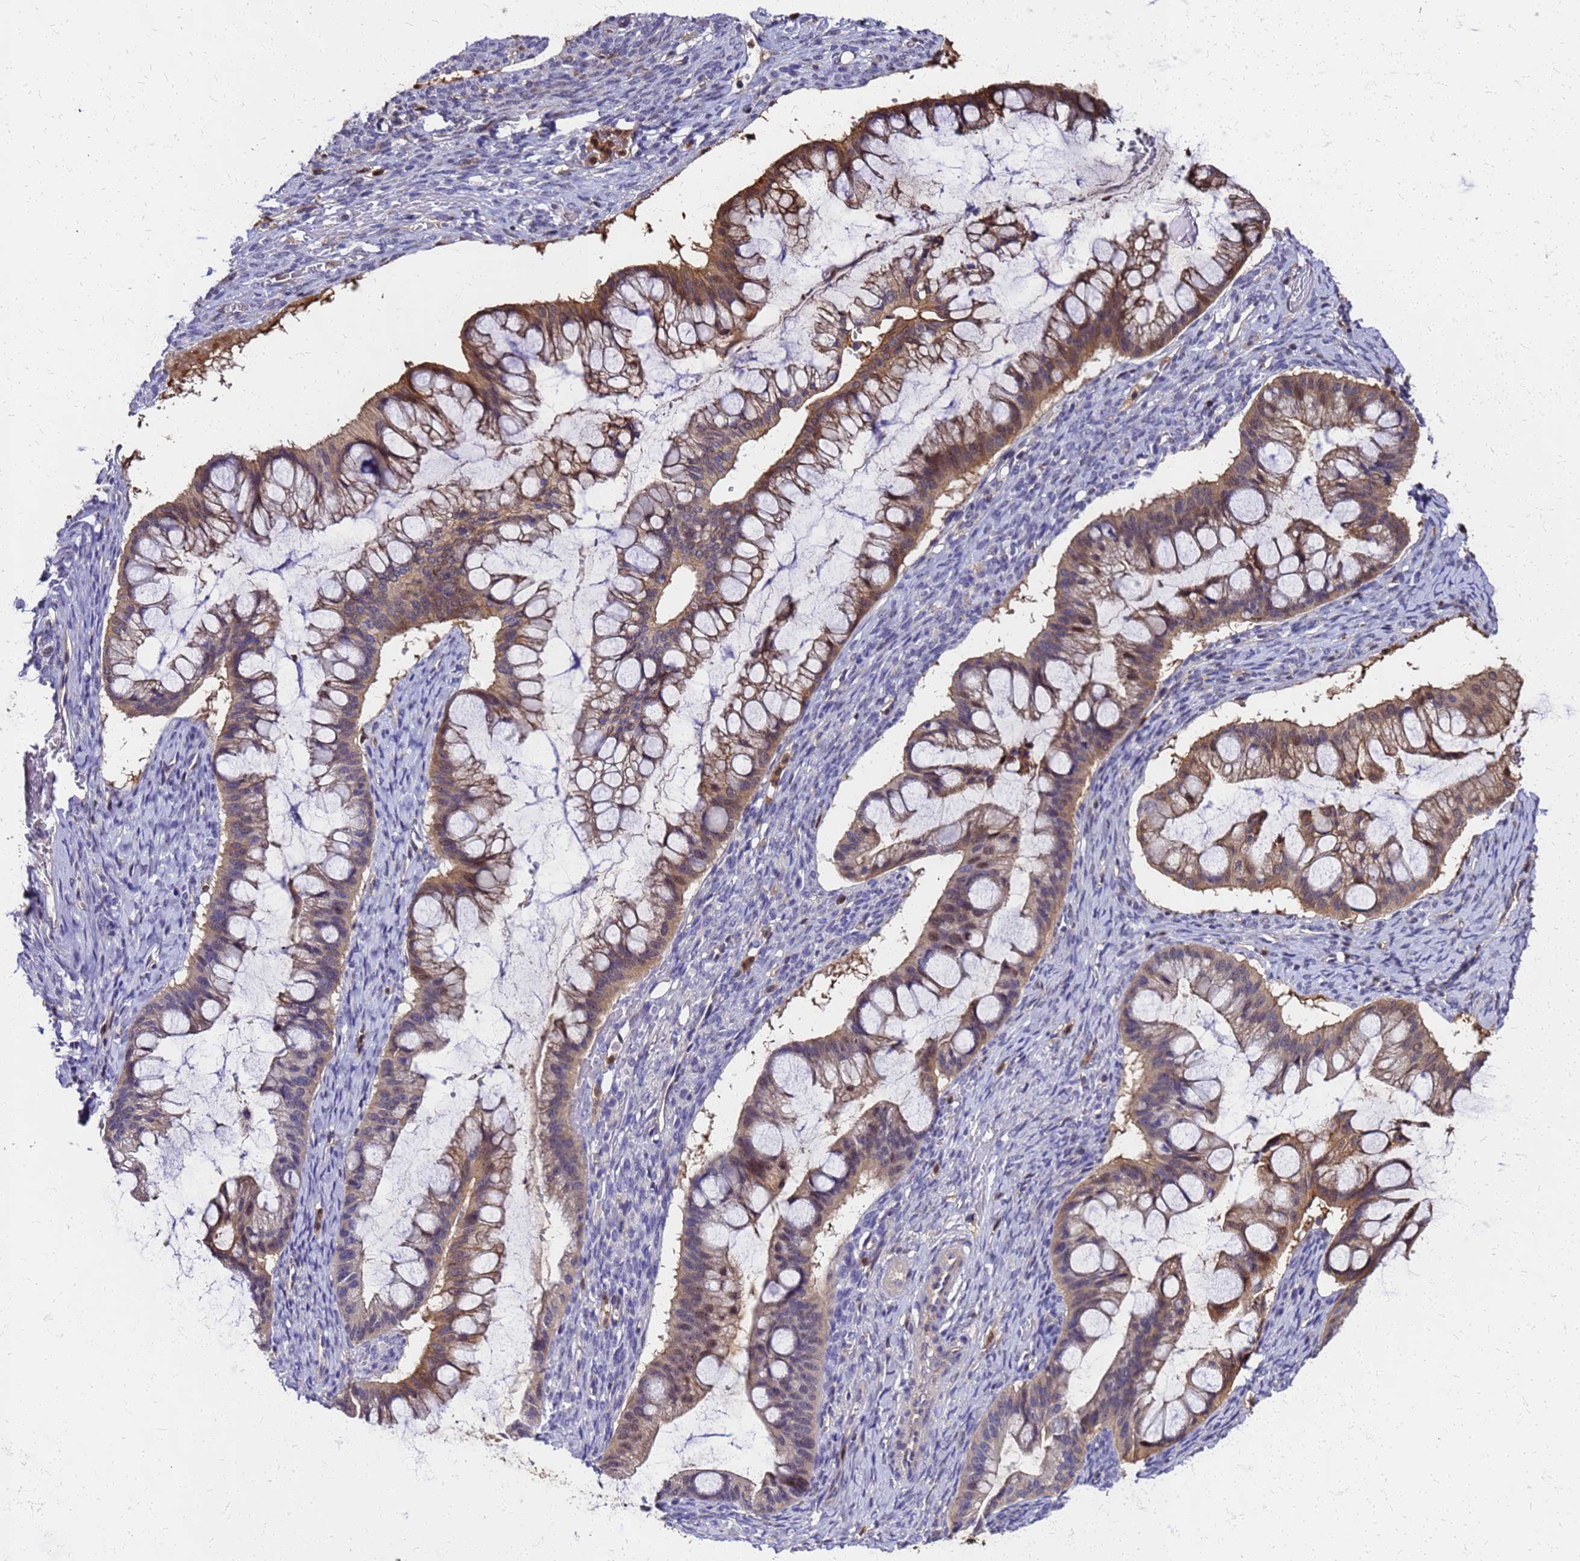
{"staining": {"intensity": "moderate", "quantity": "25%-75%", "location": "cytoplasmic/membranous,nuclear"}, "tissue": "ovarian cancer", "cell_type": "Tumor cells", "image_type": "cancer", "snomed": [{"axis": "morphology", "description": "Cystadenocarcinoma, mucinous, NOS"}, {"axis": "topography", "description": "Ovary"}], "caption": "The photomicrograph displays staining of ovarian cancer (mucinous cystadenocarcinoma), revealing moderate cytoplasmic/membranous and nuclear protein staining (brown color) within tumor cells. The protein is stained brown, and the nuclei are stained in blue (DAB (3,3'-diaminobenzidine) IHC with brightfield microscopy, high magnification).", "gene": "S100A11", "patient": {"sex": "female", "age": 73}}